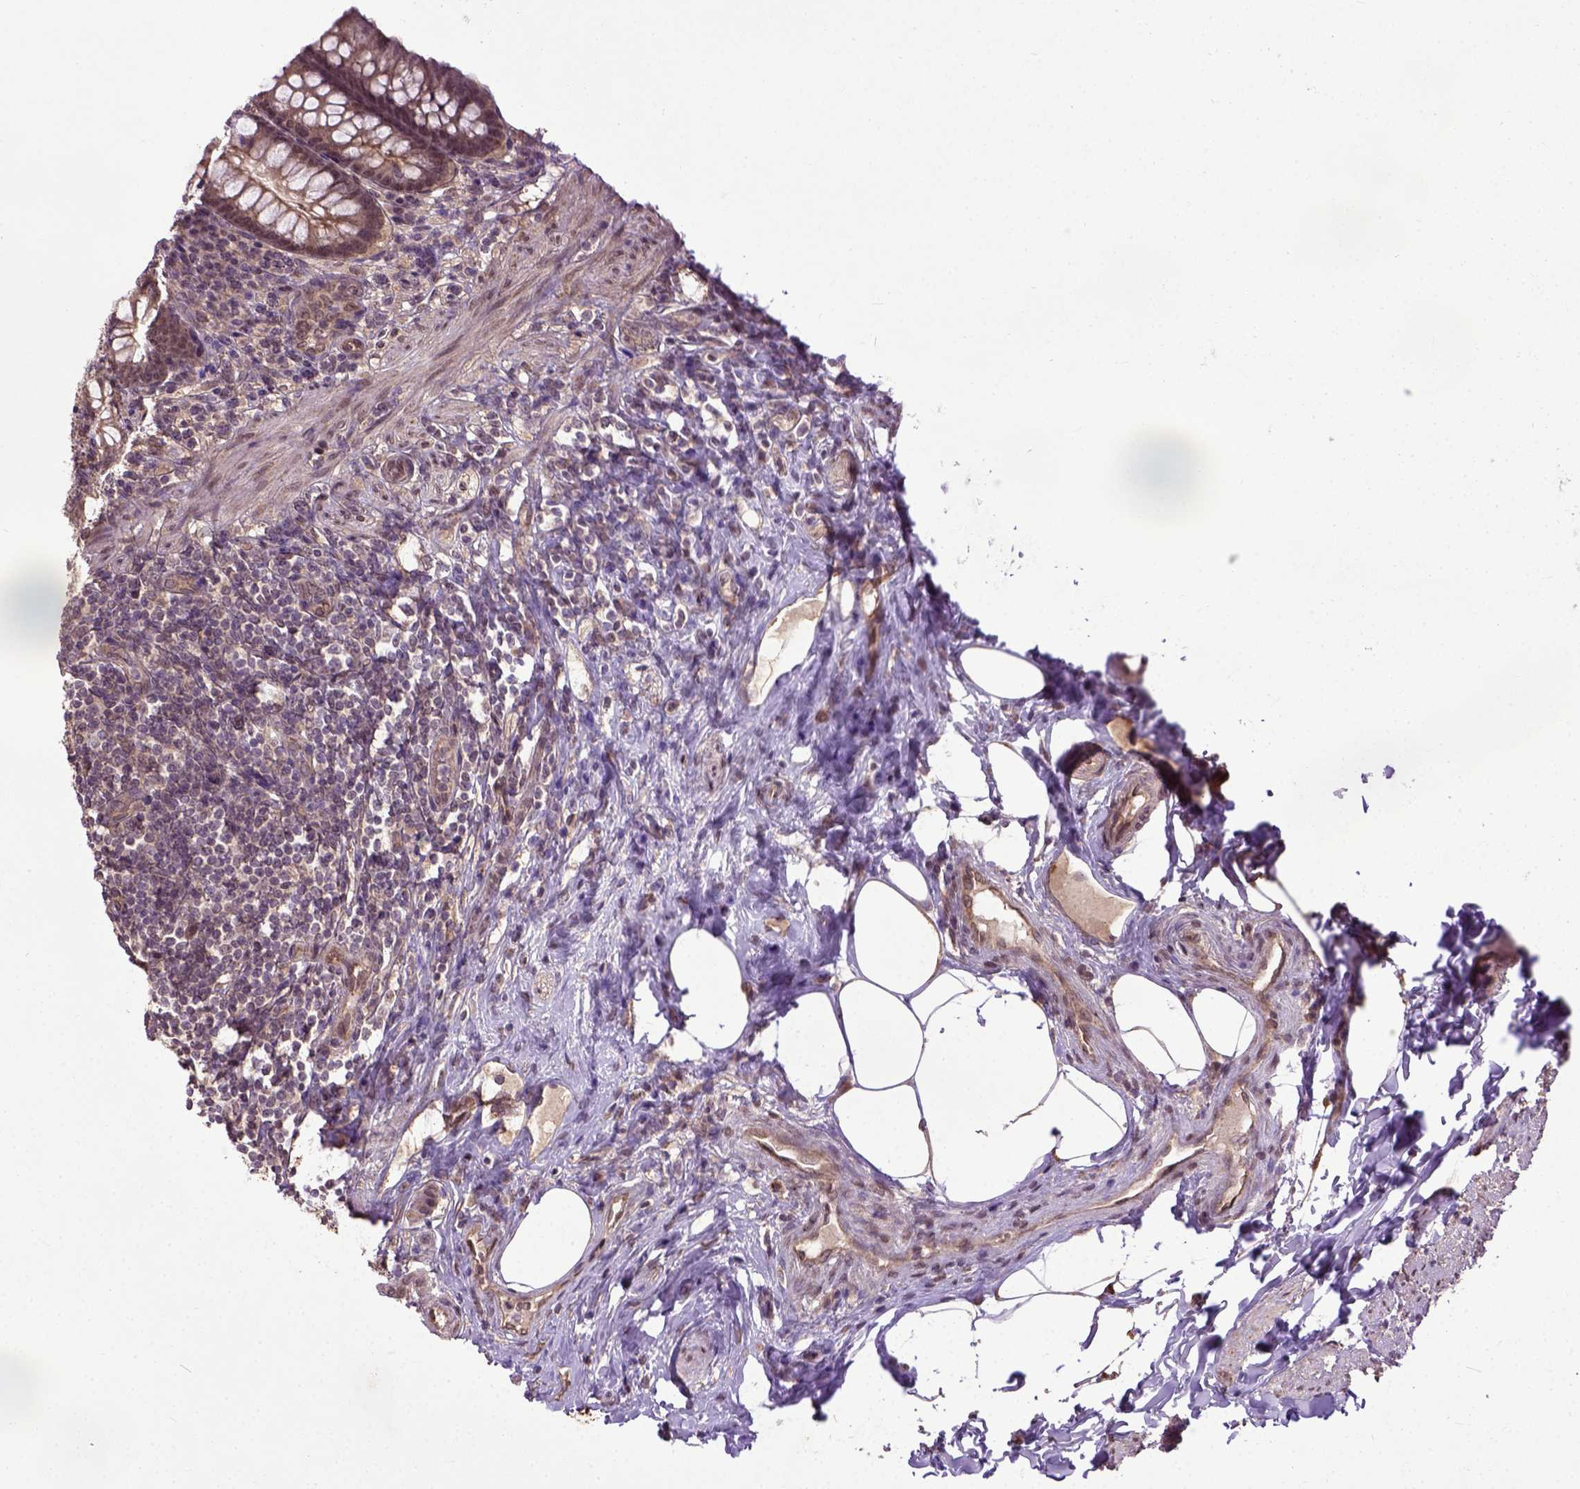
{"staining": {"intensity": "weak", "quantity": ">75%", "location": "cytoplasmic/membranous"}, "tissue": "appendix", "cell_type": "Glandular cells", "image_type": "normal", "snomed": [{"axis": "morphology", "description": "Normal tissue, NOS"}, {"axis": "topography", "description": "Appendix"}], "caption": "This micrograph exhibits unremarkable appendix stained with IHC to label a protein in brown. The cytoplasmic/membranous of glandular cells show weak positivity for the protein. Nuclei are counter-stained blue.", "gene": "UBA3", "patient": {"sex": "male", "age": 47}}